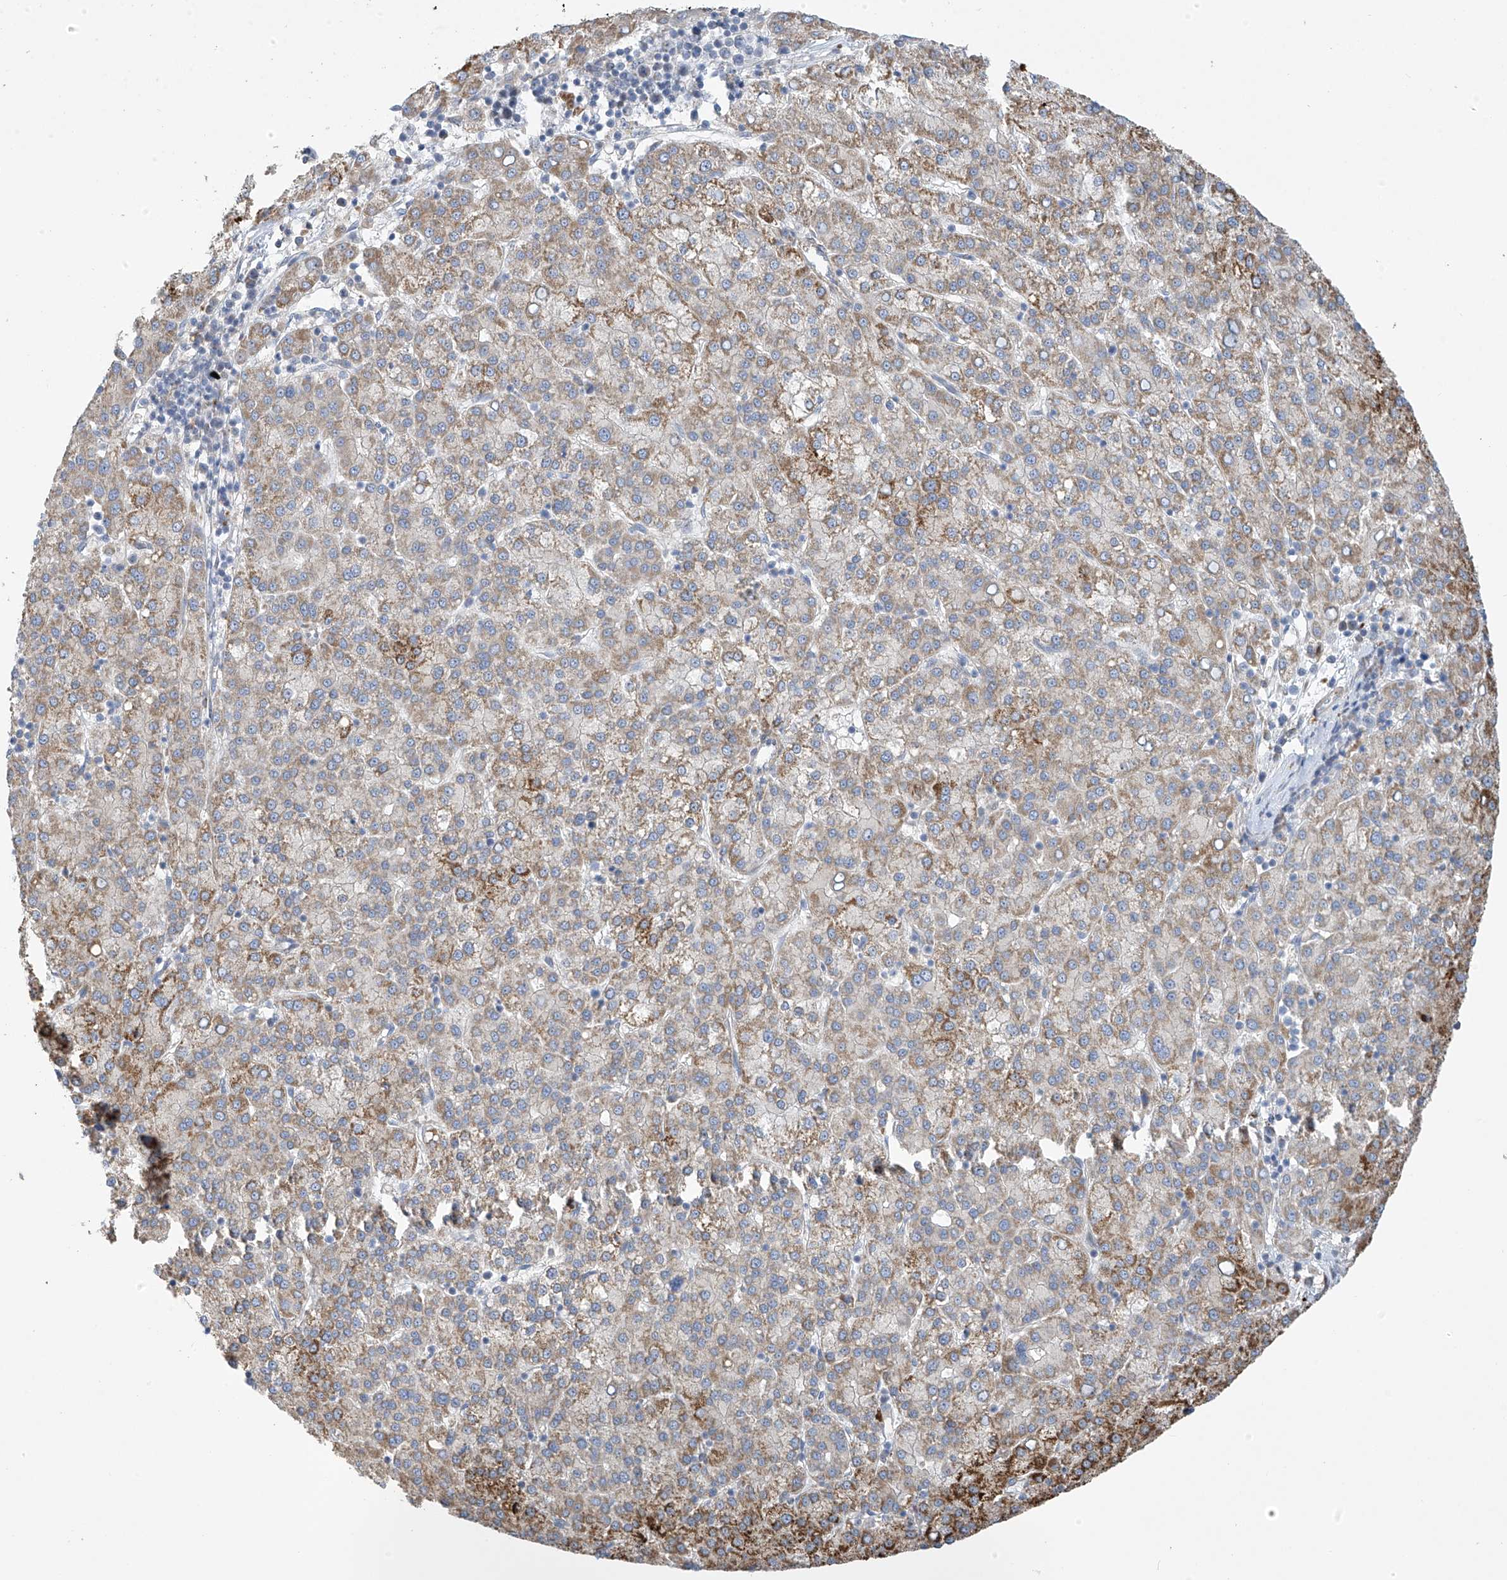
{"staining": {"intensity": "moderate", "quantity": "25%-75%", "location": "cytoplasmic/membranous"}, "tissue": "liver cancer", "cell_type": "Tumor cells", "image_type": "cancer", "snomed": [{"axis": "morphology", "description": "Carcinoma, Hepatocellular, NOS"}, {"axis": "topography", "description": "Liver"}], "caption": "A medium amount of moderate cytoplasmic/membranous expression is seen in about 25%-75% of tumor cells in liver hepatocellular carcinoma tissue.", "gene": "ZNF641", "patient": {"sex": "female", "age": 58}}